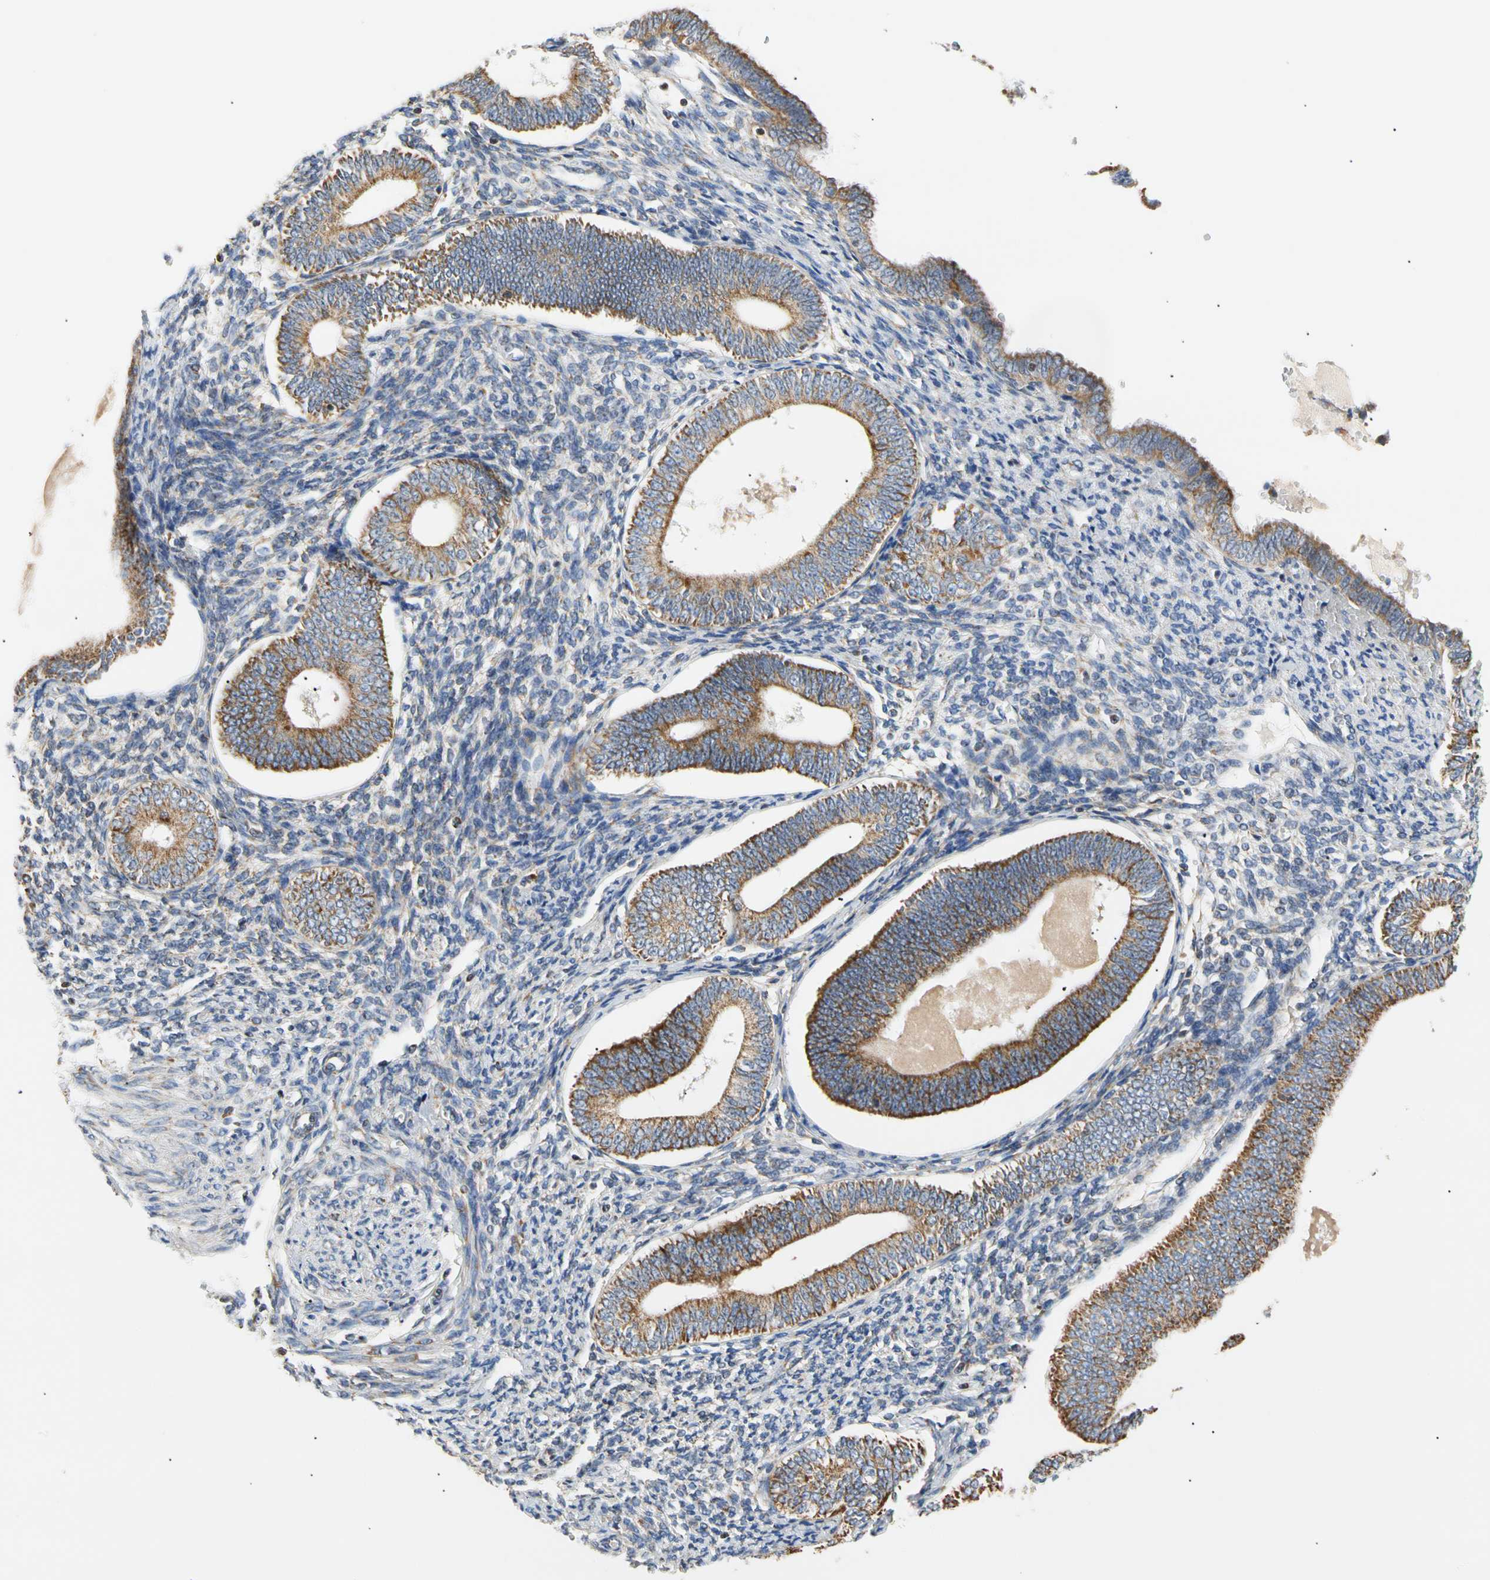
{"staining": {"intensity": "negative", "quantity": "none", "location": "none"}, "tissue": "endometrium", "cell_type": "Cells in endometrial stroma", "image_type": "normal", "snomed": [{"axis": "morphology", "description": "Normal tissue, NOS"}, {"axis": "topography", "description": "Endometrium"}], "caption": "Immunohistochemistry (IHC) histopathology image of benign endometrium: human endometrium stained with DAB displays no significant protein positivity in cells in endometrial stroma. (DAB (3,3'-diaminobenzidine) immunohistochemistry with hematoxylin counter stain).", "gene": "PLGRKT", "patient": {"sex": "female", "age": 82}}